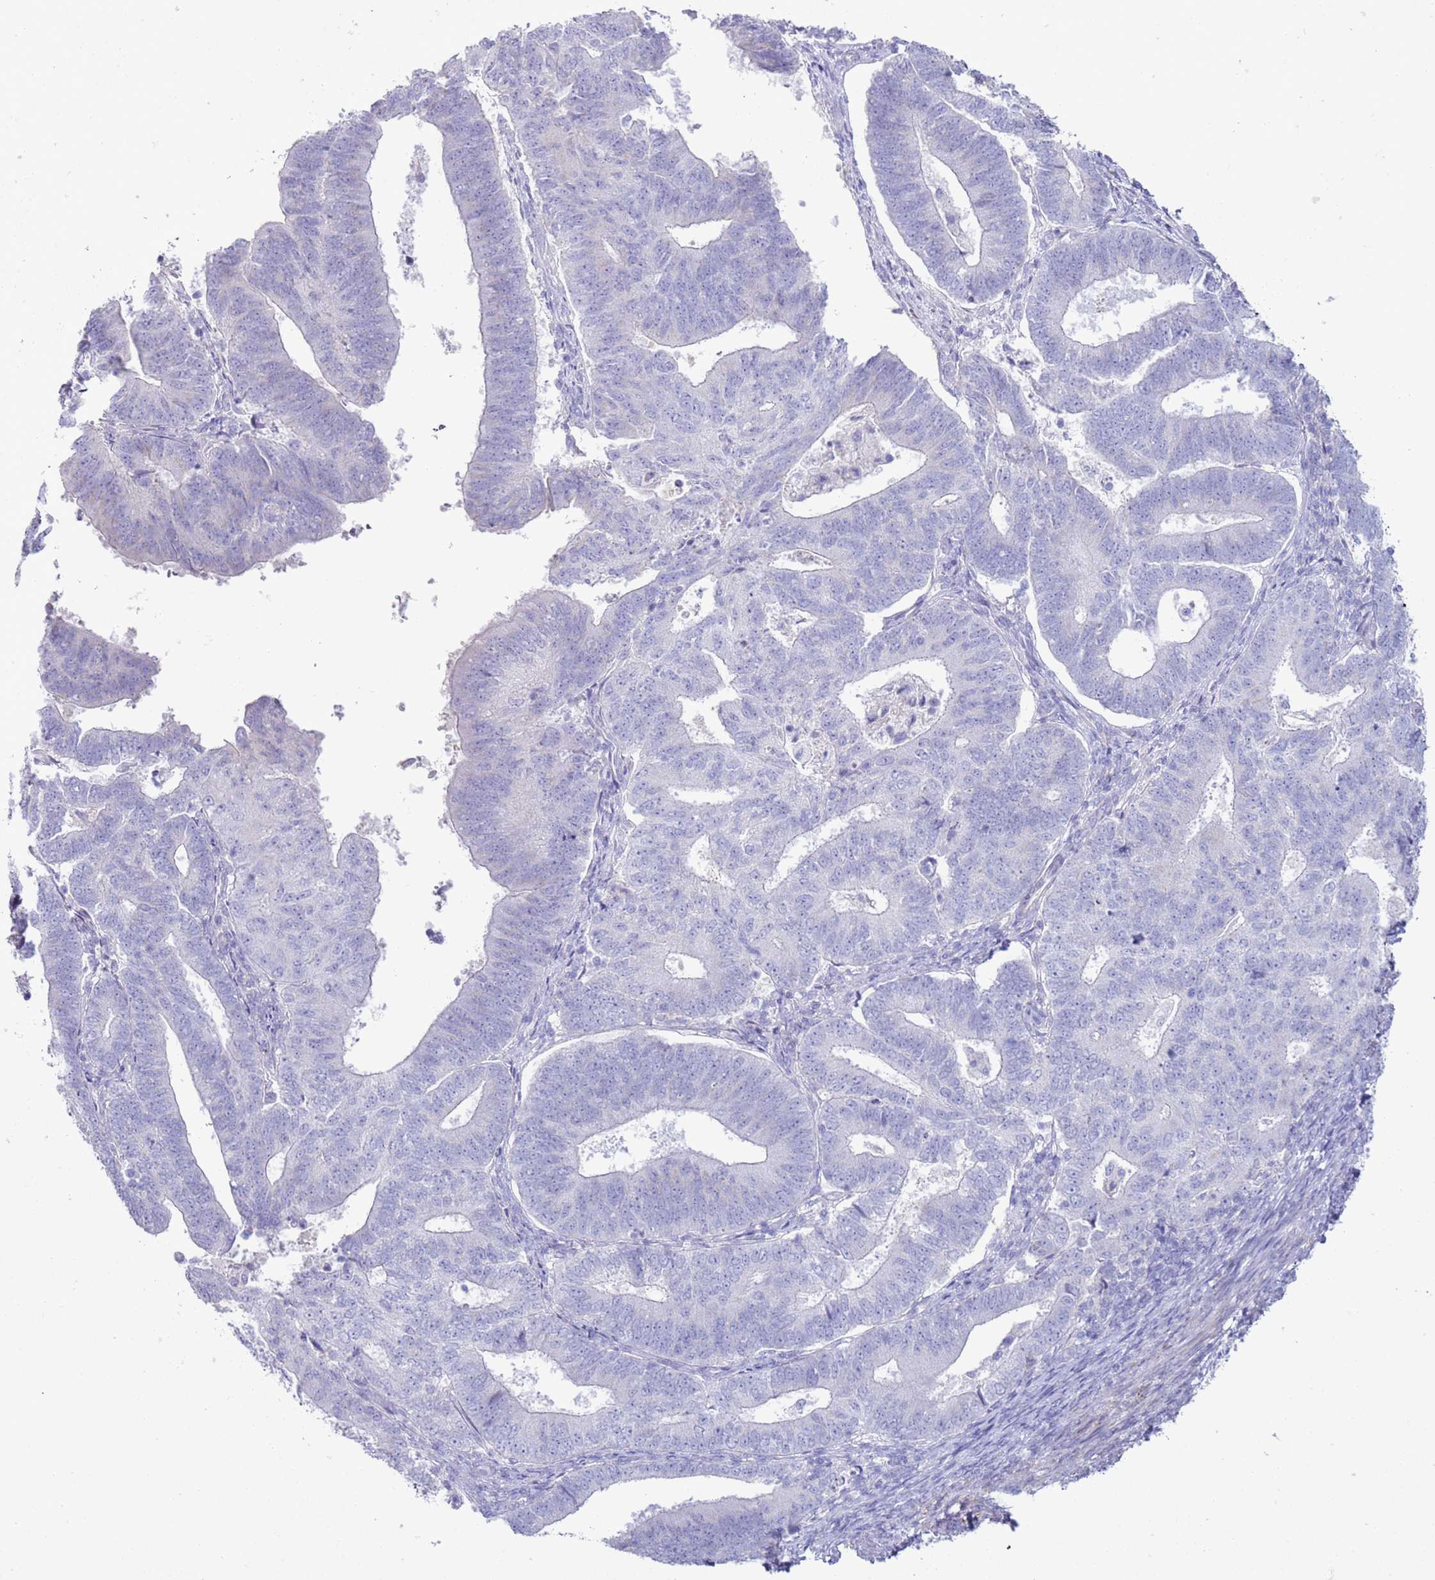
{"staining": {"intensity": "negative", "quantity": "none", "location": "none"}, "tissue": "endometrial cancer", "cell_type": "Tumor cells", "image_type": "cancer", "snomed": [{"axis": "morphology", "description": "Adenocarcinoma, NOS"}, {"axis": "topography", "description": "Endometrium"}], "caption": "DAB immunohistochemical staining of adenocarcinoma (endometrial) demonstrates no significant staining in tumor cells.", "gene": "NPAP1", "patient": {"sex": "female", "age": 70}}